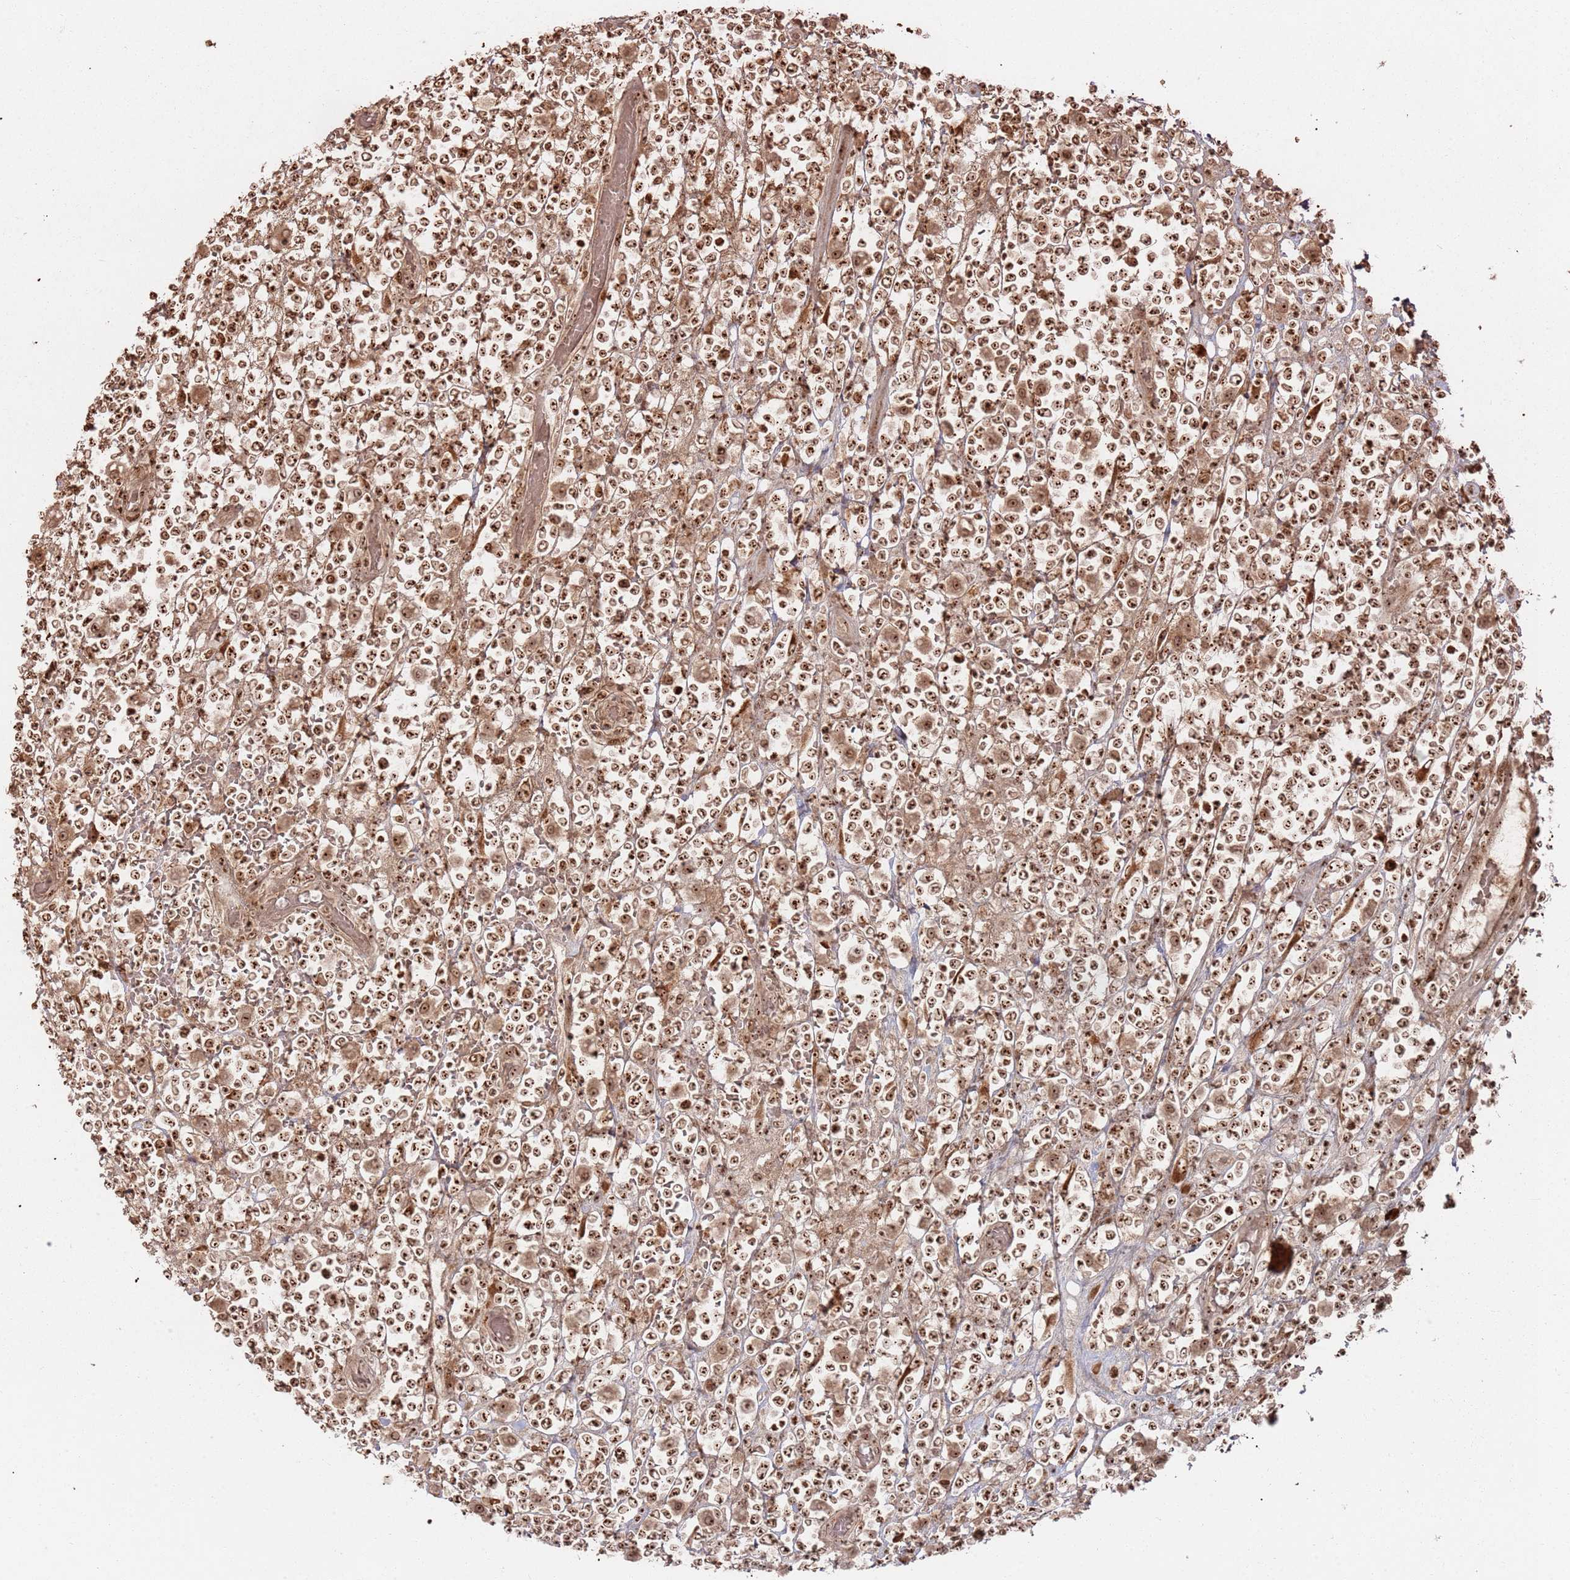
{"staining": {"intensity": "moderate", "quantity": ">75%", "location": "cytoplasmic/membranous,nuclear"}, "tissue": "lymphoma", "cell_type": "Tumor cells", "image_type": "cancer", "snomed": [{"axis": "morphology", "description": "Malignant lymphoma, non-Hodgkin's type, High grade"}, {"axis": "topography", "description": "Colon"}], "caption": "Protein analysis of high-grade malignant lymphoma, non-Hodgkin's type tissue displays moderate cytoplasmic/membranous and nuclear expression in approximately >75% of tumor cells.", "gene": "UTP11", "patient": {"sex": "female", "age": 53}}